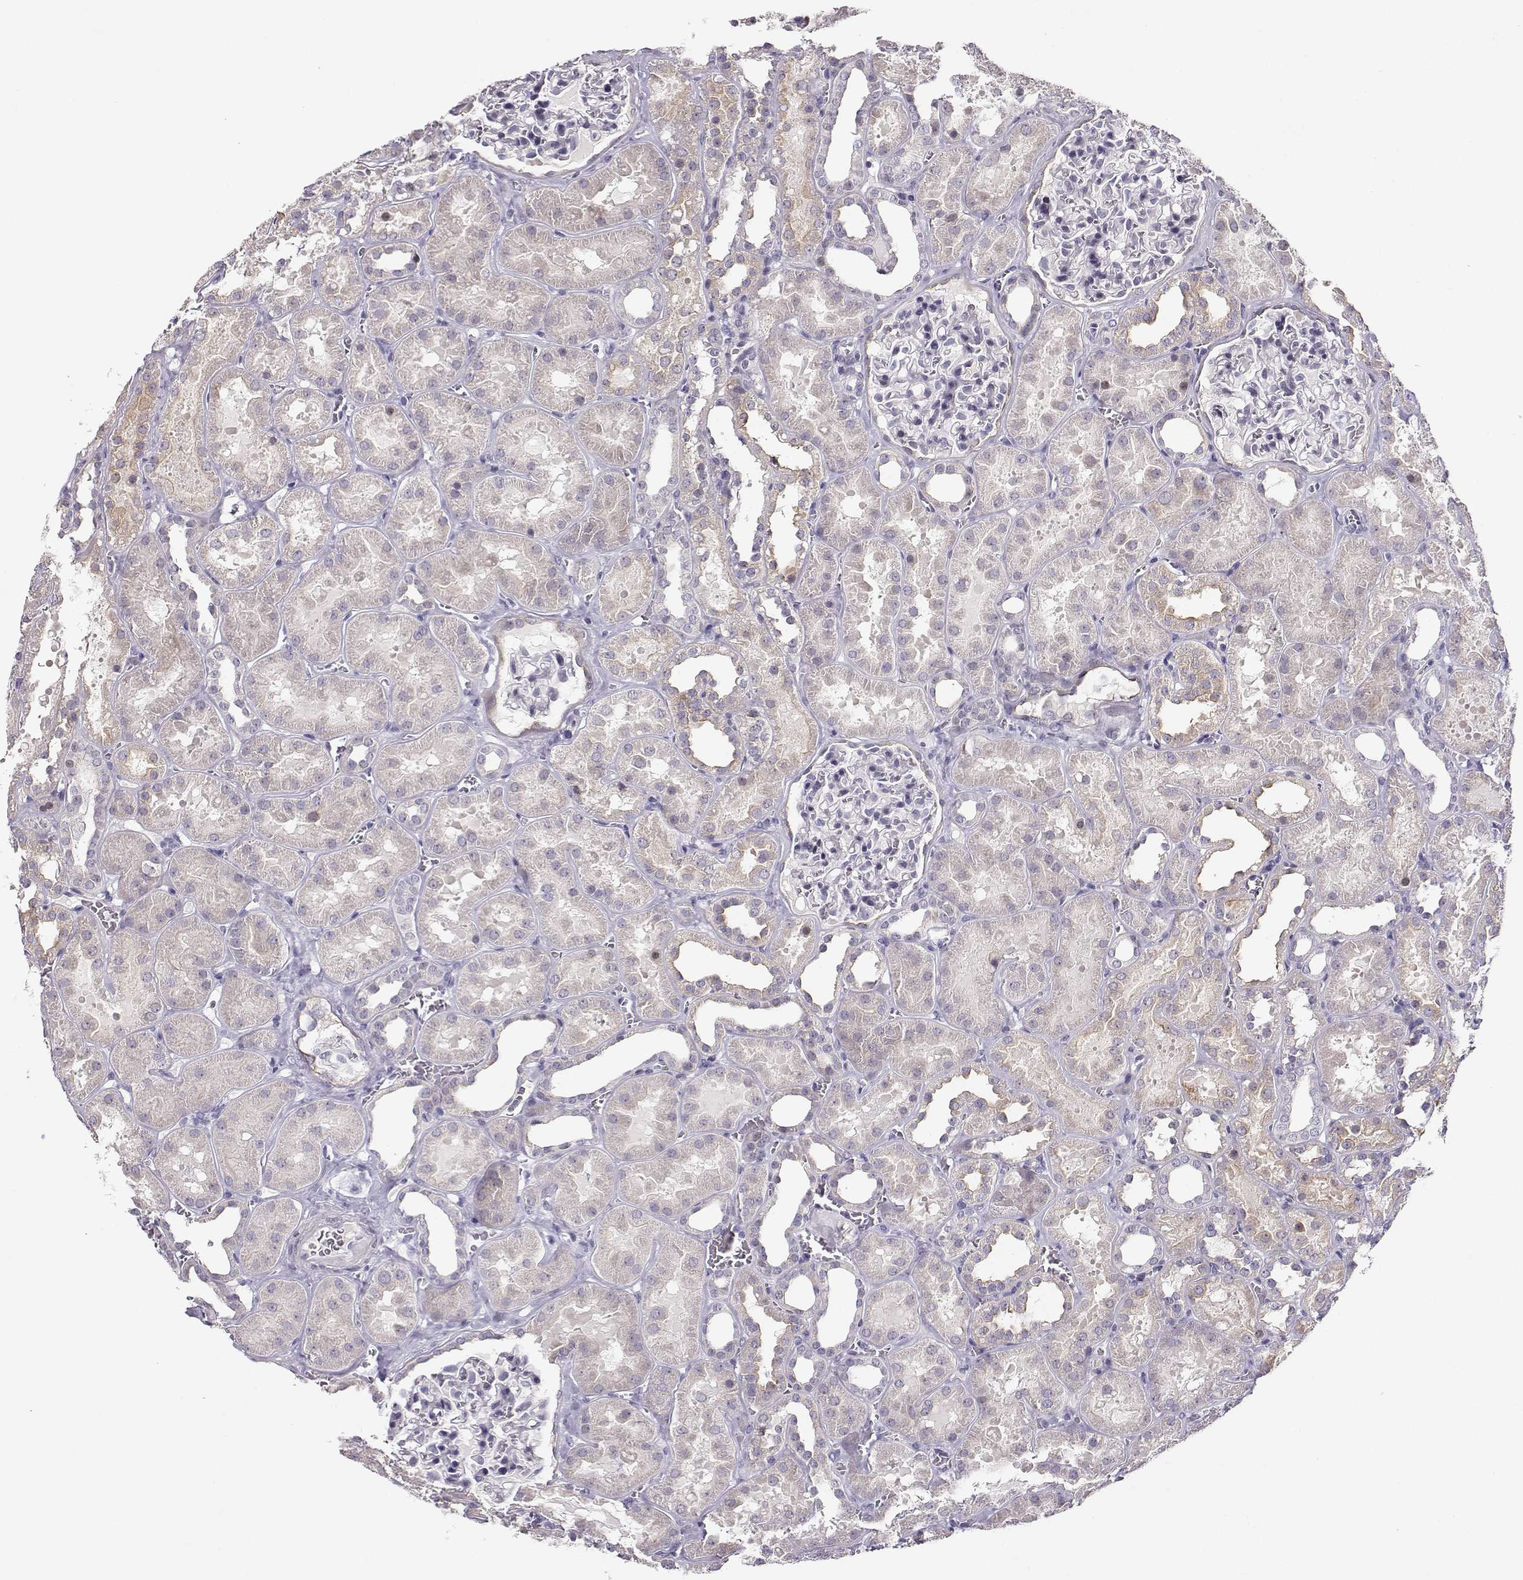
{"staining": {"intensity": "negative", "quantity": "none", "location": "none"}, "tissue": "kidney", "cell_type": "Cells in glomeruli", "image_type": "normal", "snomed": [{"axis": "morphology", "description": "Normal tissue, NOS"}, {"axis": "topography", "description": "Kidney"}], "caption": "An immunohistochemistry (IHC) micrograph of normal kidney is shown. There is no staining in cells in glomeruli of kidney.", "gene": "CRX", "patient": {"sex": "female", "age": 41}}